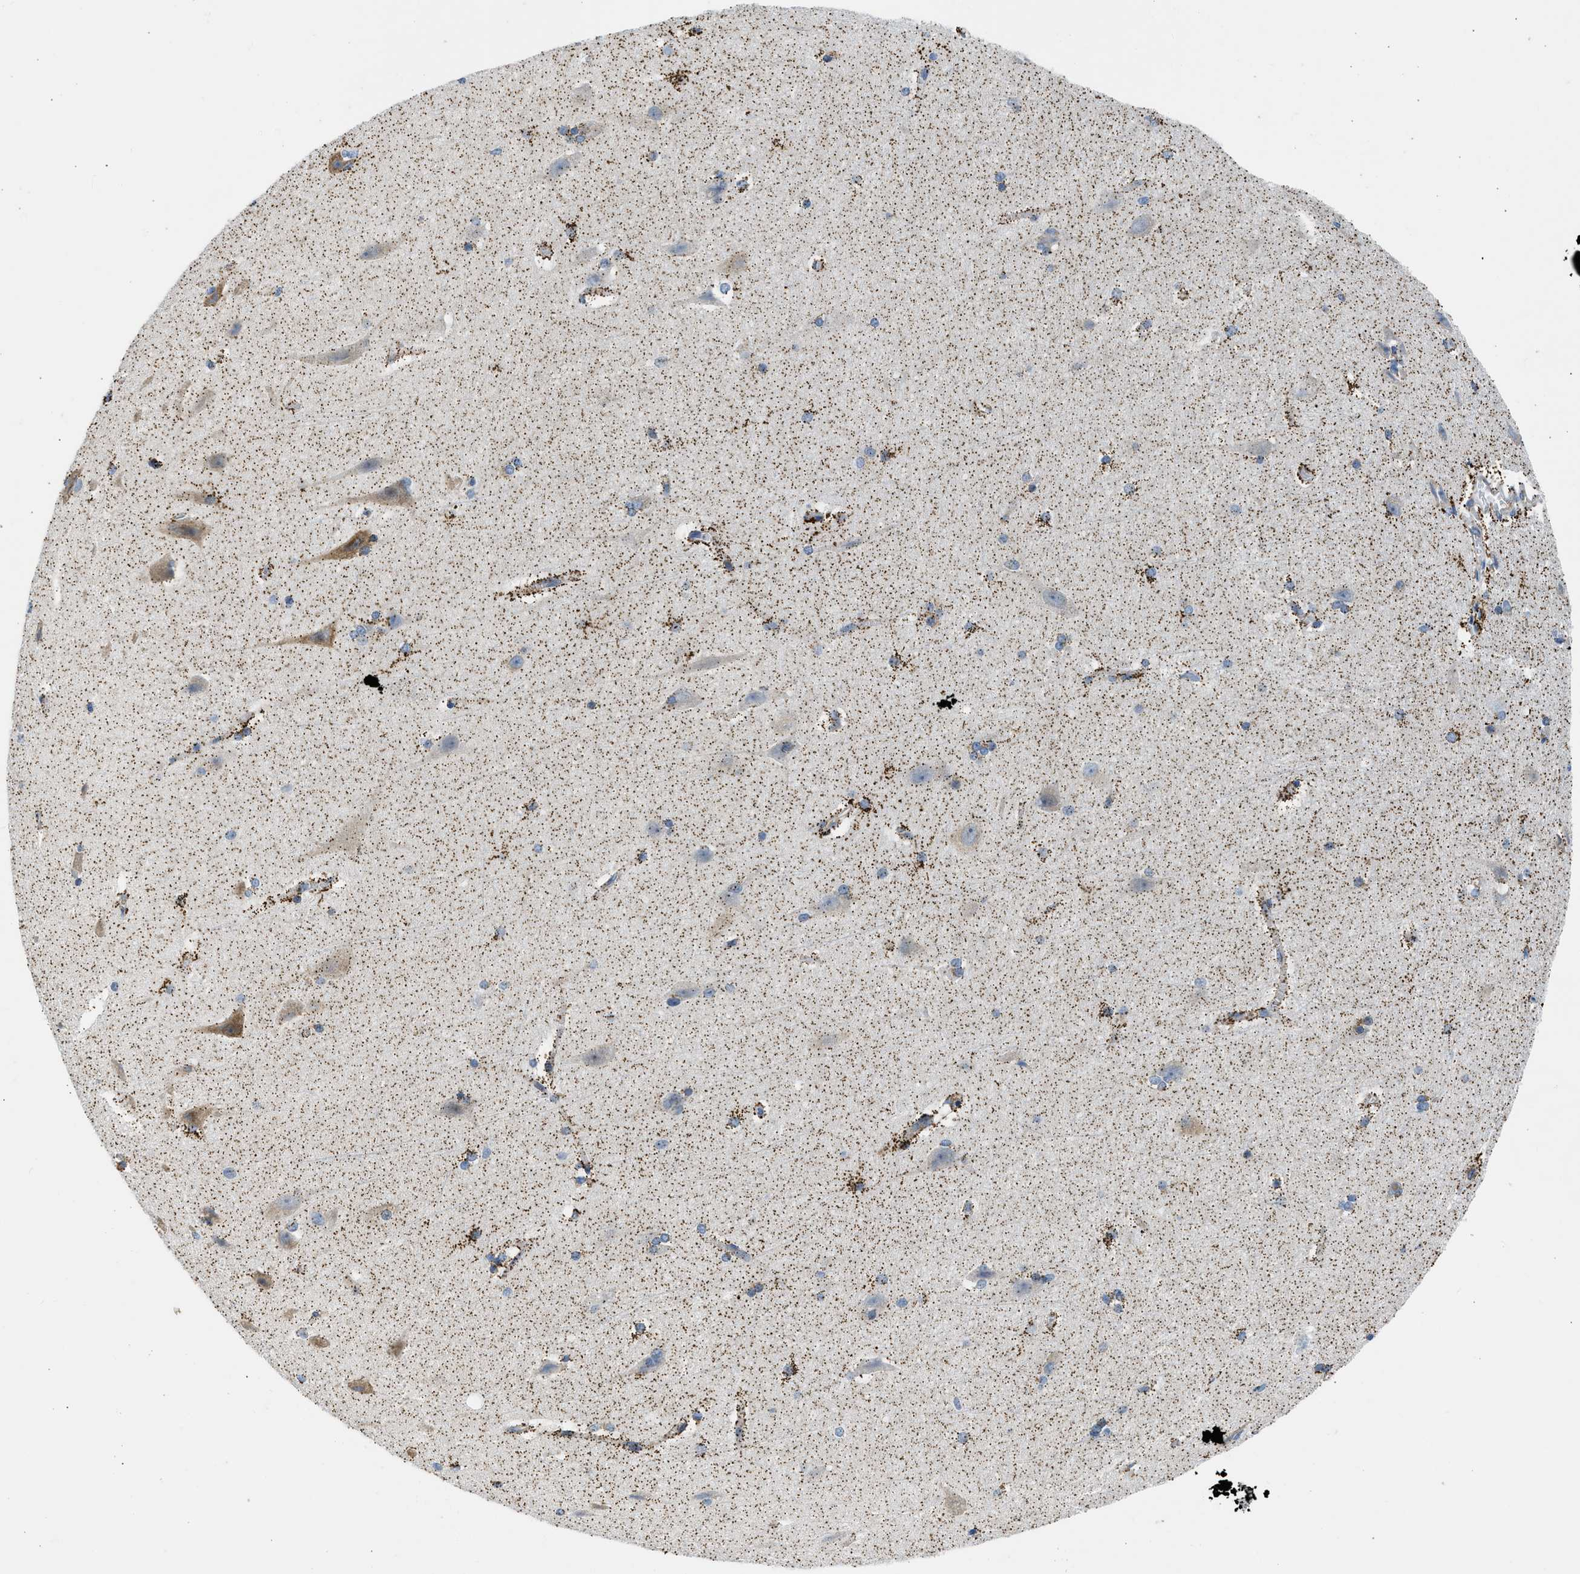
{"staining": {"intensity": "negative", "quantity": "none", "location": "none"}, "tissue": "cerebral cortex", "cell_type": "Endothelial cells", "image_type": "normal", "snomed": [{"axis": "morphology", "description": "Normal tissue, NOS"}, {"axis": "topography", "description": "Cerebral cortex"}, {"axis": "topography", "description": "Hippocampus"}], "caption": "This is a image of immunohistochemistry (IHC) staining of normal cerebral cortex, which shows no positivity in endothelial cells.", "gene": "CAMKK2", "patient": {"sex": "female", "age": 19}}